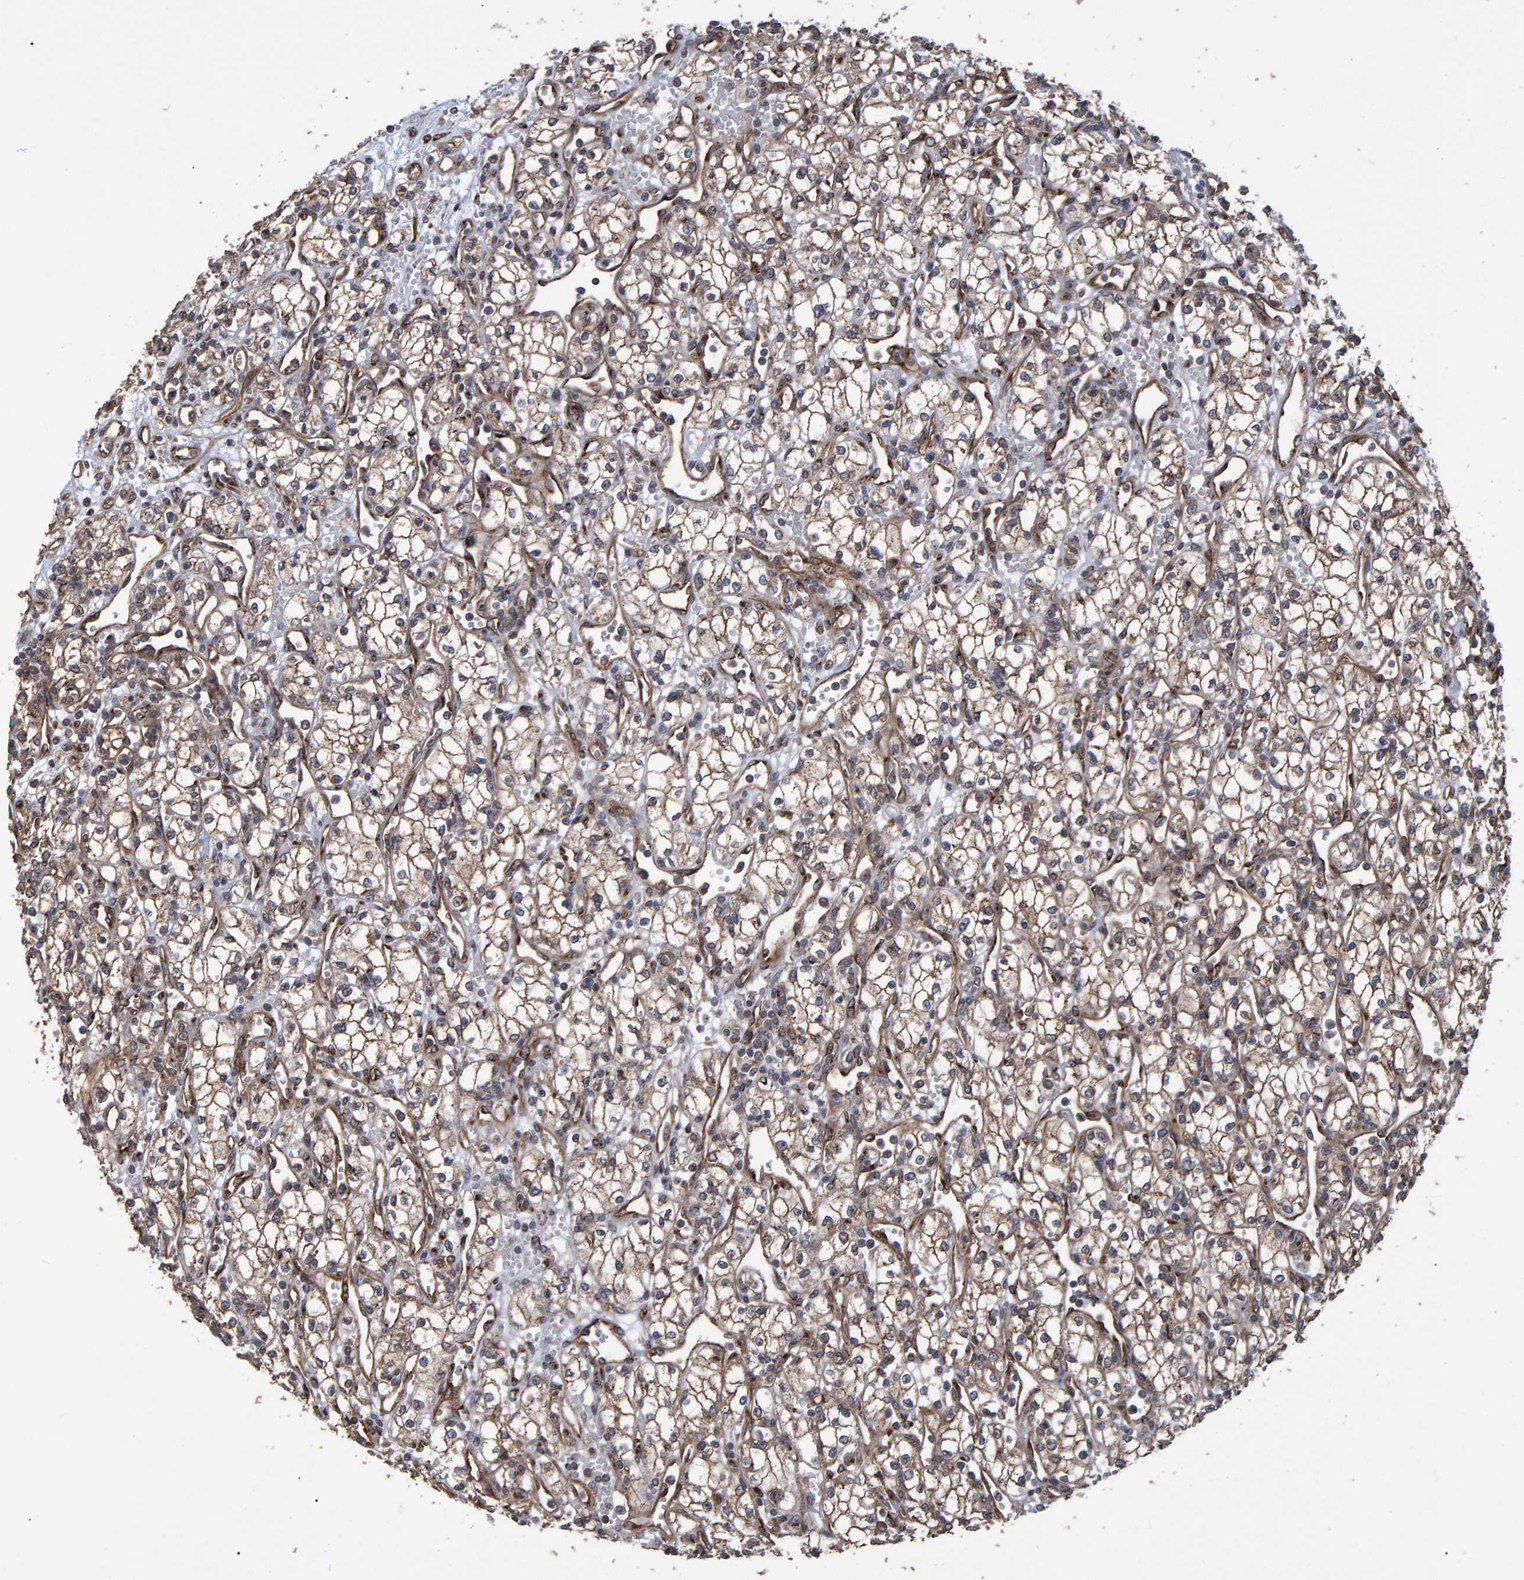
{"staining": {"intensity": "weak", "quantity": ">75%", "location": "cytoplasmic/membranous"}, "tissue": "renal cancer", "cell_type": "Tumor cells", "image_type": "cancer", "snomed": [{"axis": "morphology", "description": "Adenocarcinoma, NOS"}, {"axis": "topography", "description": "Kidney"}], "caption": "Renal cancer (adenocarcinoma) was stained to show a protein in brown. There is low levels of weak cytoplasmic/membranous positivity in about >75% of tumor cells.", "gene": "TRIM68", "patient": {"sex": "male", "age": 59}}